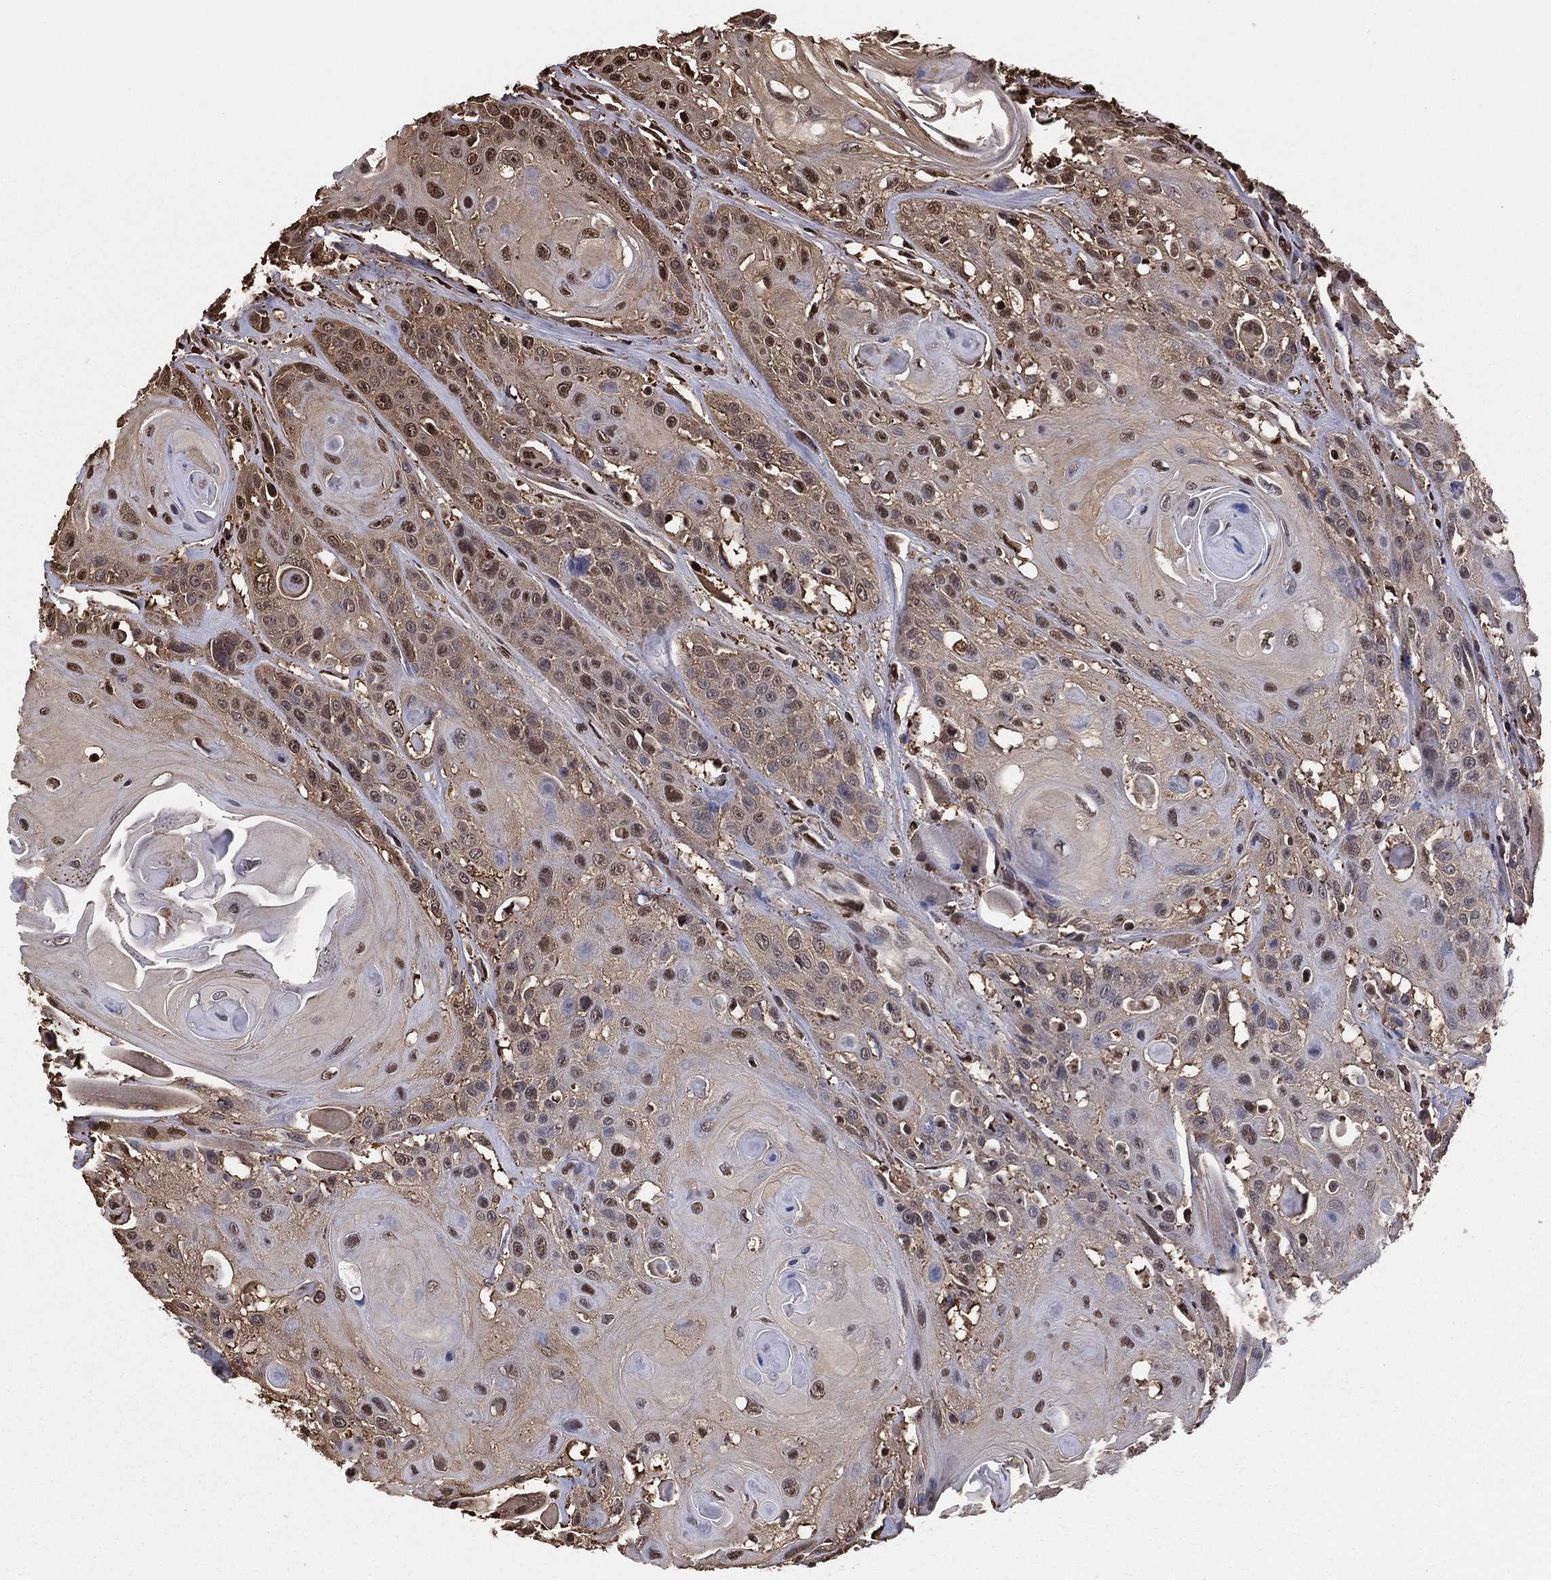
{"staining": {"intensity": "moderate", "quantity": "<25%", "location": "cytoplasmic/membranous,nuclear"}, "tissue": "head and neck cancer", "cell_type": "Tumor cells", "image_type": "cancer", "snomed": [{"axis": "morphology", "description": "Squamous cell carcinoma, NOS"}, {"axis": "topography", "description": "Head-Neck"}], "caption": "Protein expression by immunohistochemistry exhibits moderate cytoplasmic/membranous and nuclear staining in approximately <25% of tumor cells in head and neck cancer (squamous cell carcinoma). (DAB (3,3'-diaminobenzidine) = brown stain, brightfield microscopy at high magnification).", "gene": "GAPDH", "patient": {"sex": "female", "age": 59}}